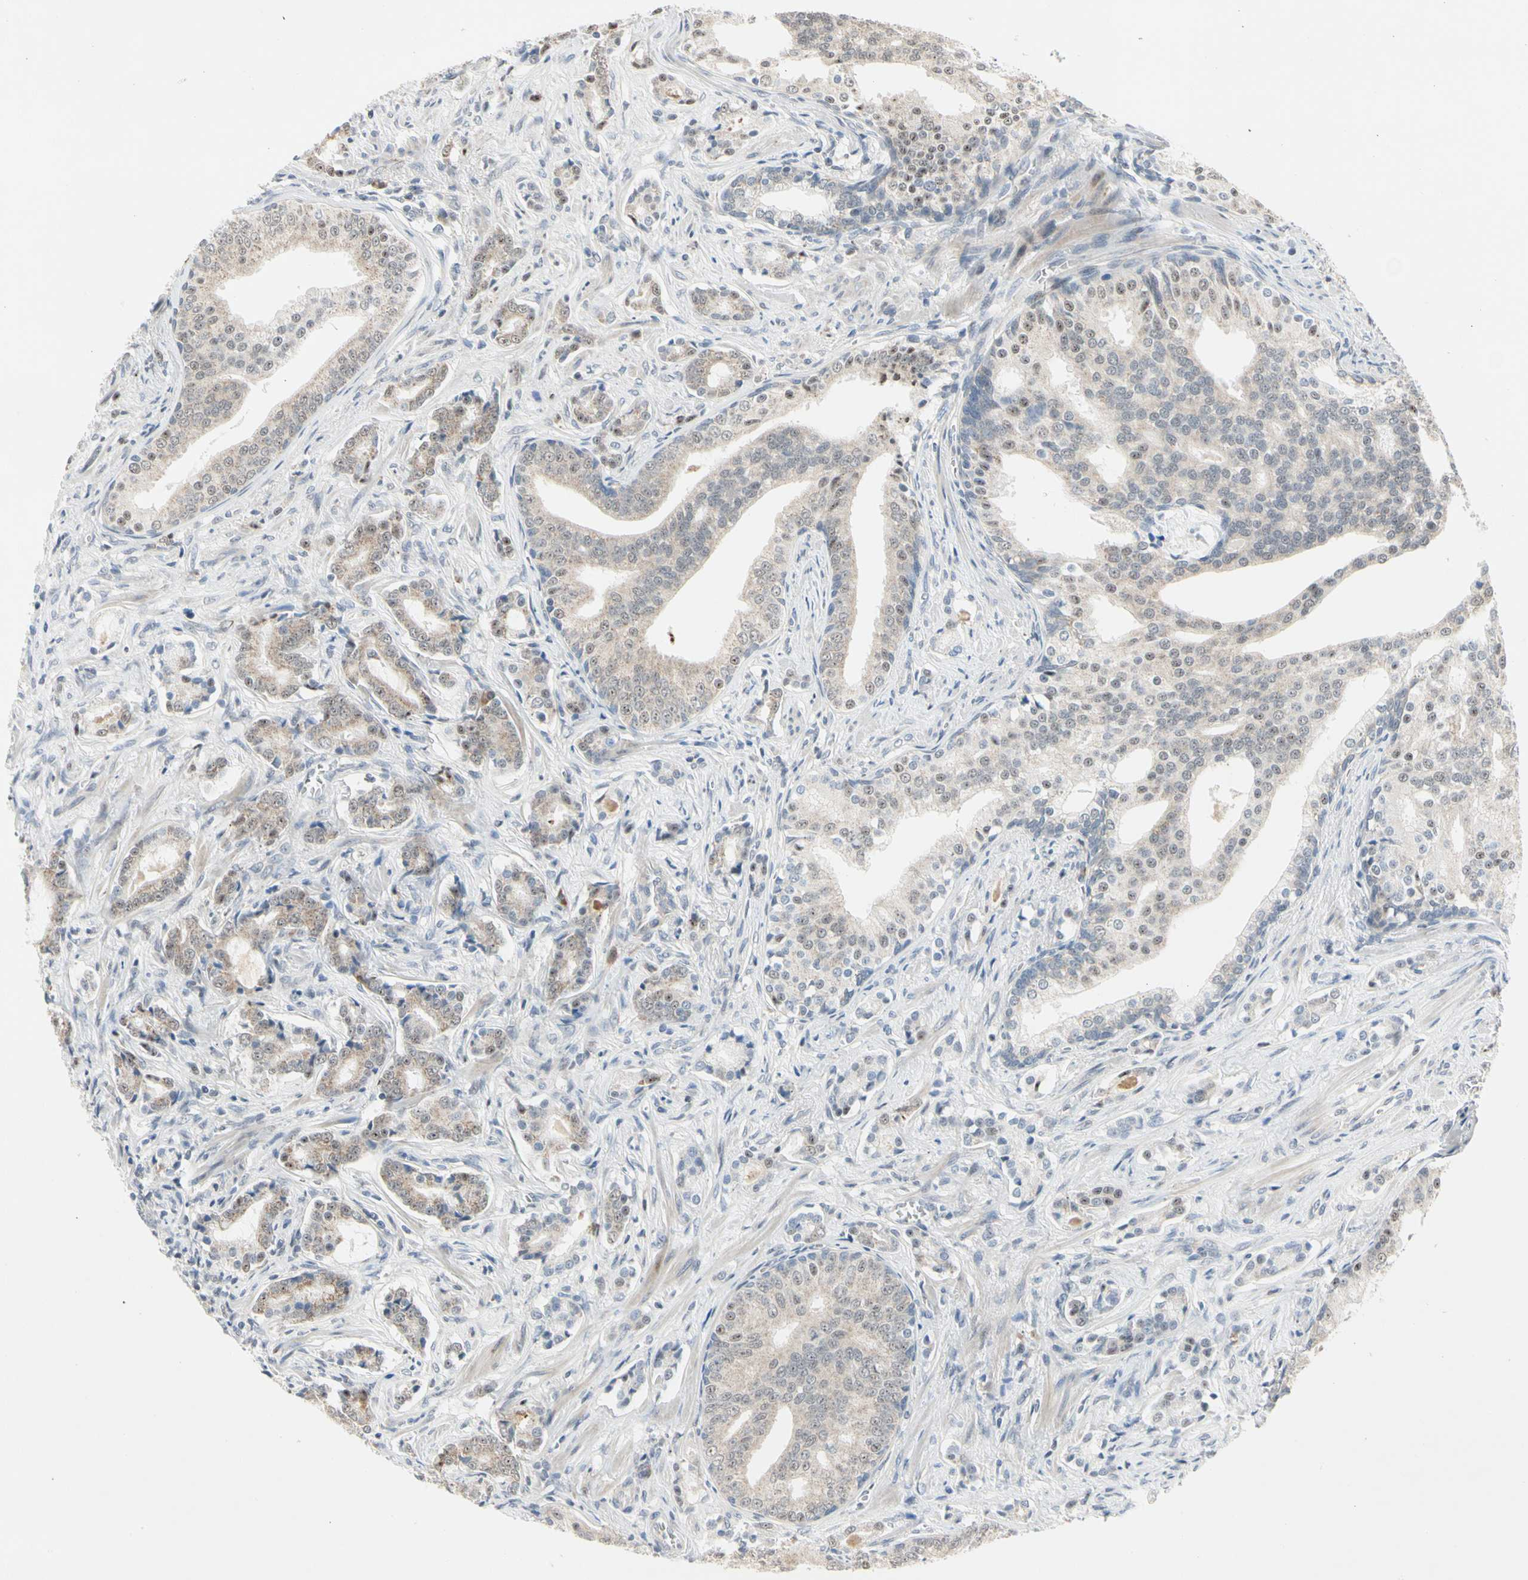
{"staining": {"intensity": "weak", "quantity": ">75%", "location": "cytoplasmic/membranous,nuclear"}, "tissue": "prostate cancer", "cell_type": "Tumor cells", "image_type": "cancer", "snomed": [{"axis": "morphology", "description": "Adenocarcinoma, Low grade"}, {"axis": "topography", "description": "Prostate"}], "caption": "This micrograph exhibits IHC staining of human low-grade adenocarcinoma (prostate), with low weak cytoplasmic/membranous and nuclear expression in approximately >75% of tumor cells.", "gene": "MARK1", "patient": {"sex": "male", "age": 58}}